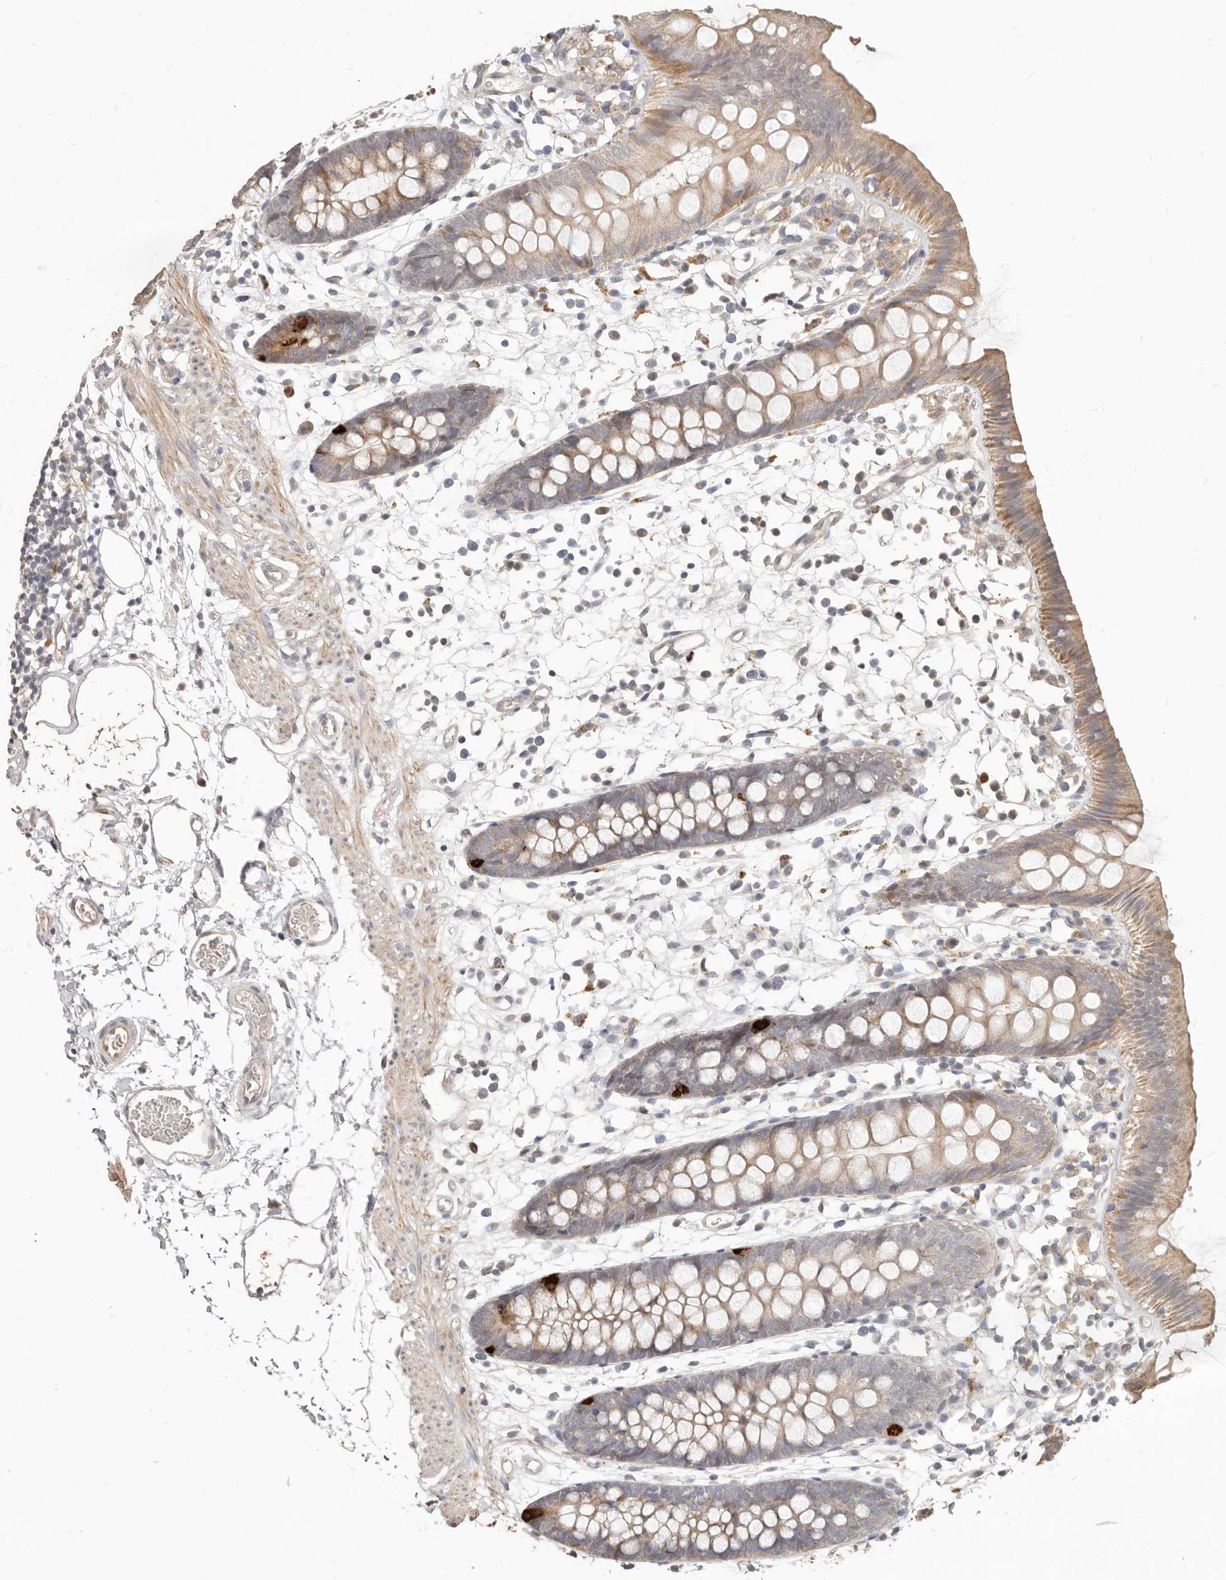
{"staining": {"intensity": "weak", "quantity": ">75%", "location": "cytoplasmic/membranous"}, "tissue": "colon", "cell_type": "Endothelial cells", "image_type": "normal", "snomed": [{"axis": "morphology", "description": "Normal tissue, NOS"}, {"axis": "topography", "description": "Colon"}], "caption": "A brown stain shows weak cytoplasmic/membranous expression of a protein in endothelial cells of benign colon.", "gene": "MTFR2", "patient": {"sex": "male", "age": 56}}